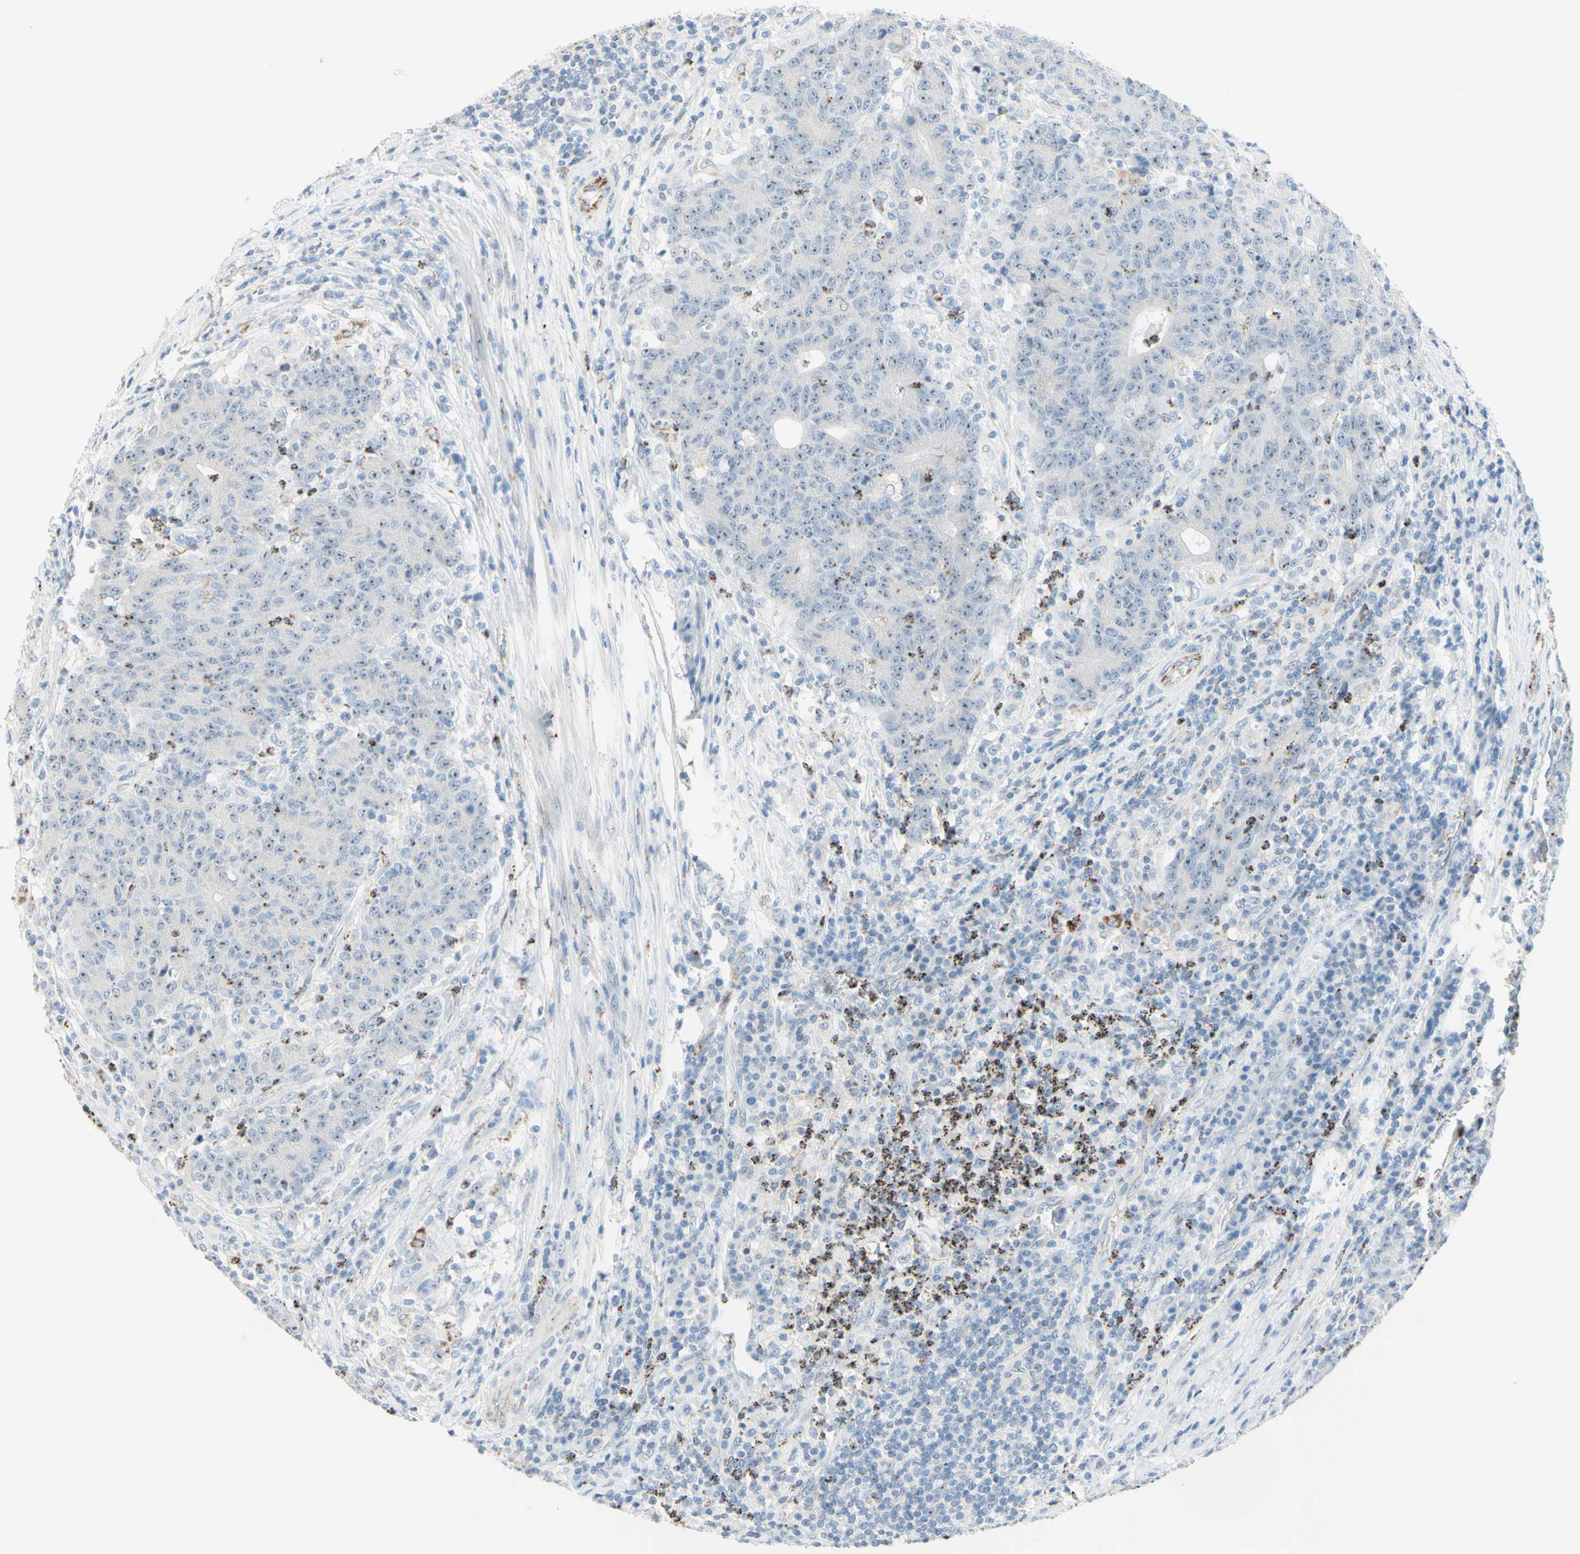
{"staining": {"intensity": "weak", "quantity": "25%-75%", "location": "nuclear"}, "tissue": "colorectal cancer", "cell_type": "Tumor cells", "image_type": "cancer", "snomed": [{"axis": "morphology", "description": "Normal tissue, NOS"}, {"axis": "morphology", "description": "Adenocarcinoma, NOS"}, {"axis": "topography", "description": "Colon"}], "caption": "Human colorectal adenocarcinoma stained for a protein (brown) demonstrates weak nuclear positive expression in about 25%-75% of tumor cells.", "gene": "CYSLTR1", "patient": {"sex": "female", "age": 75}}